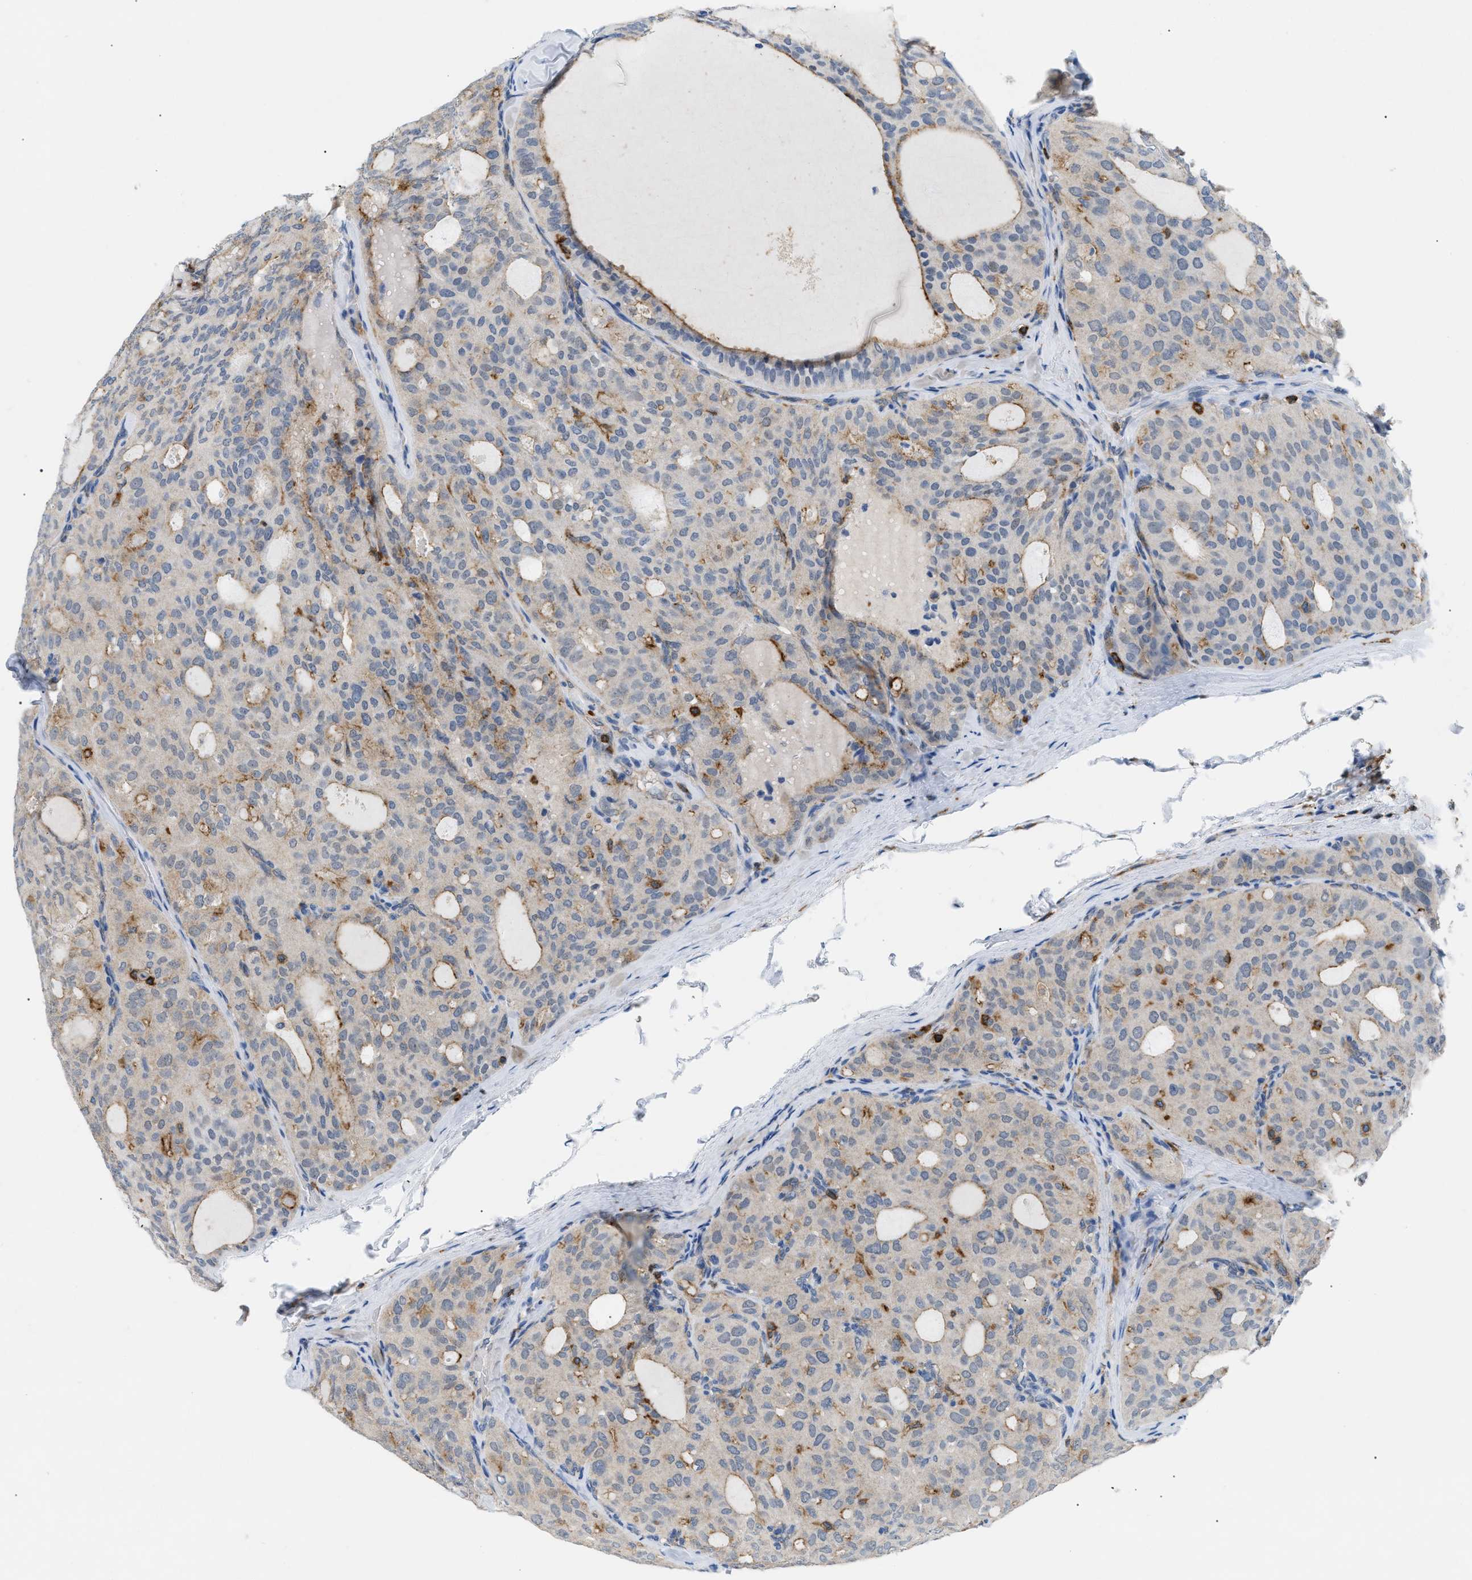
{"staining": {"intensity": "weak", "quantity": "25%-75%", "location": "cytoplasmic/membranous"}, "tissue": "thyroid cancer", "cell_type": "Tumor cells", "image_type": "cancer", "snomed": [{"axis": "morphology", "description": "Follicular adenoma carcinoma, NOS"}, {"axis": "topography", "description": "Thyroid gland"}], "caption": "A brown stain labels weak cytoplasmic/membranous expression of a protein in human thyroid cancer (follicular adenoma carcinoma) tumor cells.", "gene": "INPP5D", "patient": {"sex": "male", "age": 75}}